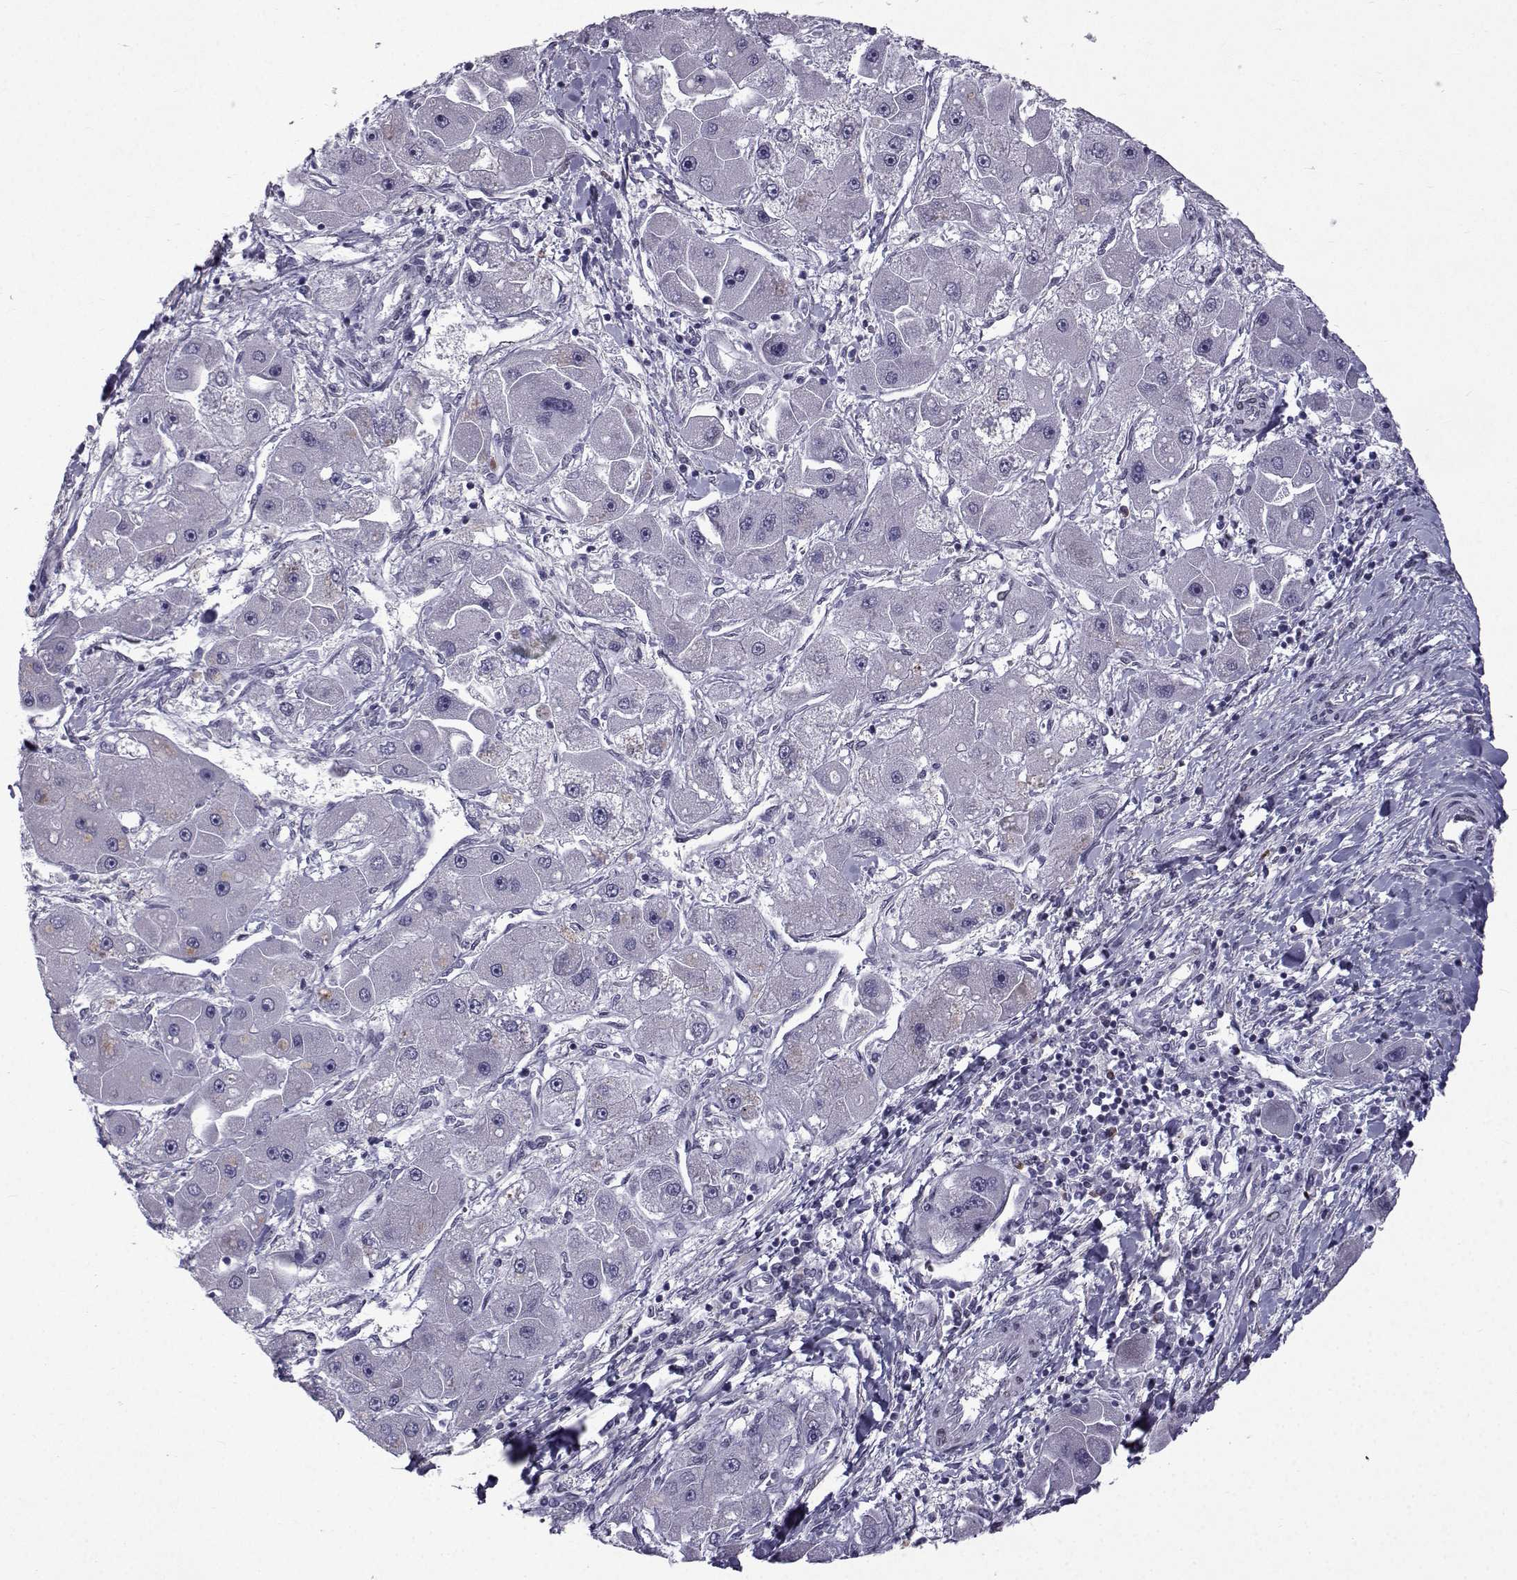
{"staining": {"intensity": "negative", "quantity": "none", "location": "none"}, "tissue": "liver cancer", "cell_type": "Tumor cells", "image_type": "cancer", "snomed": [{"axis": "morphology", "description": "Carcinoma, Hepatocellular, NOS"}, {"axis": "topography", "description": "Liver"}], "caption": "Liver cancer (hepatocellular carcinoma) was stained to show a protein in brown. There is no significant positivity in tumor cells.", "gene": "RBM24", "patient": {"sex": "male", "age": 24}}